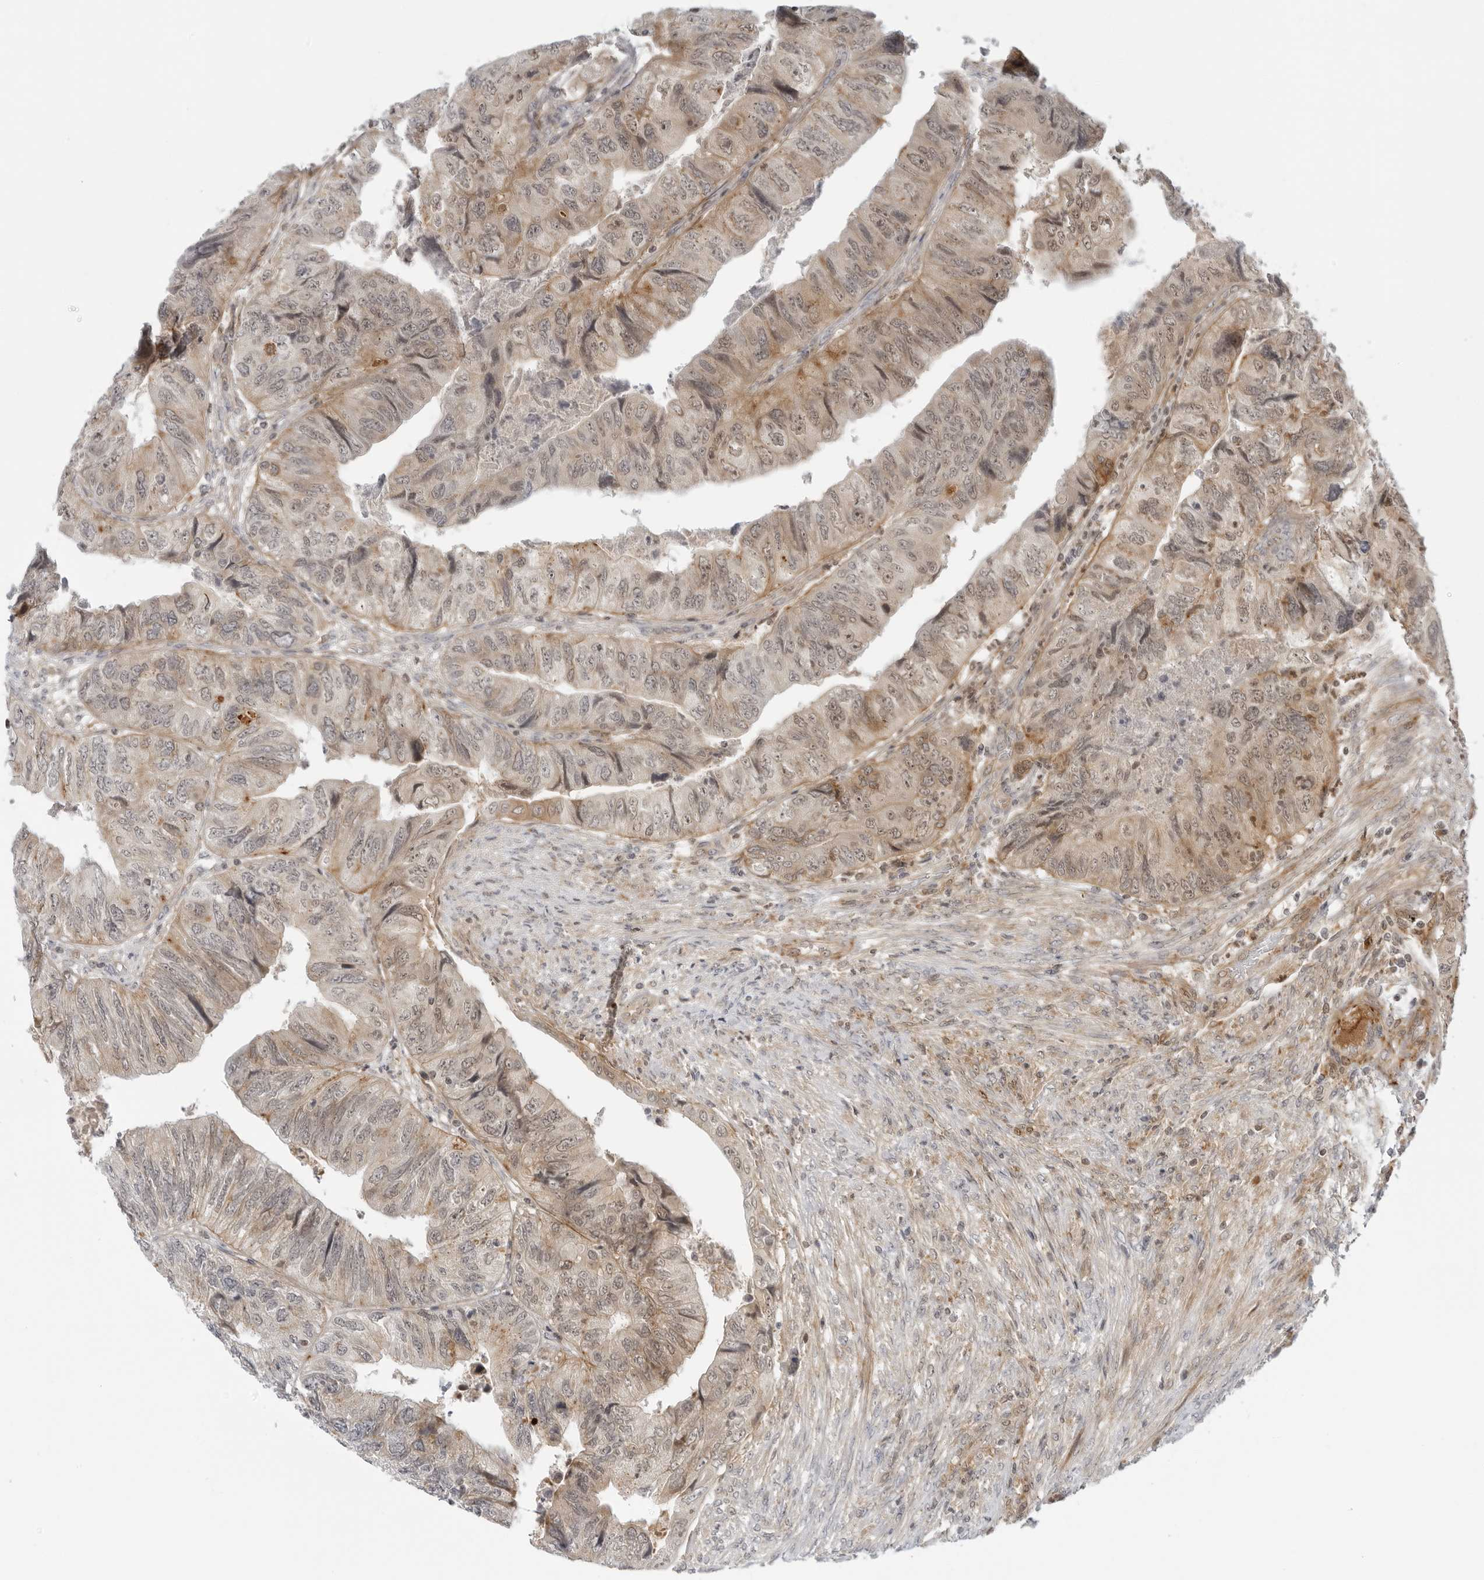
{"staining": {"intensity": "weak", "quantity": "25%-75%", "location": "cytoplasmic/membranous,nuclear"}, "tissue": "colorectal cancer", "cell_type": "Tumor cells", "image_type": "cancer", "snomed": [{"axis": "morphology", "description": "Adenocarcinoma, NOS"}, {"axis": "topography", "description": "Rectum"}], "caption": "High-power microscopy captured an immunohistochemistry (IHC) histopathology image of colorectal cancer, revealing weak cytoplasmic/membranous and nuclear positivity in about 25%-75% of tumor cells.", "gene": "SUGCT", "patient": {"sex": "male", "age": 63}}